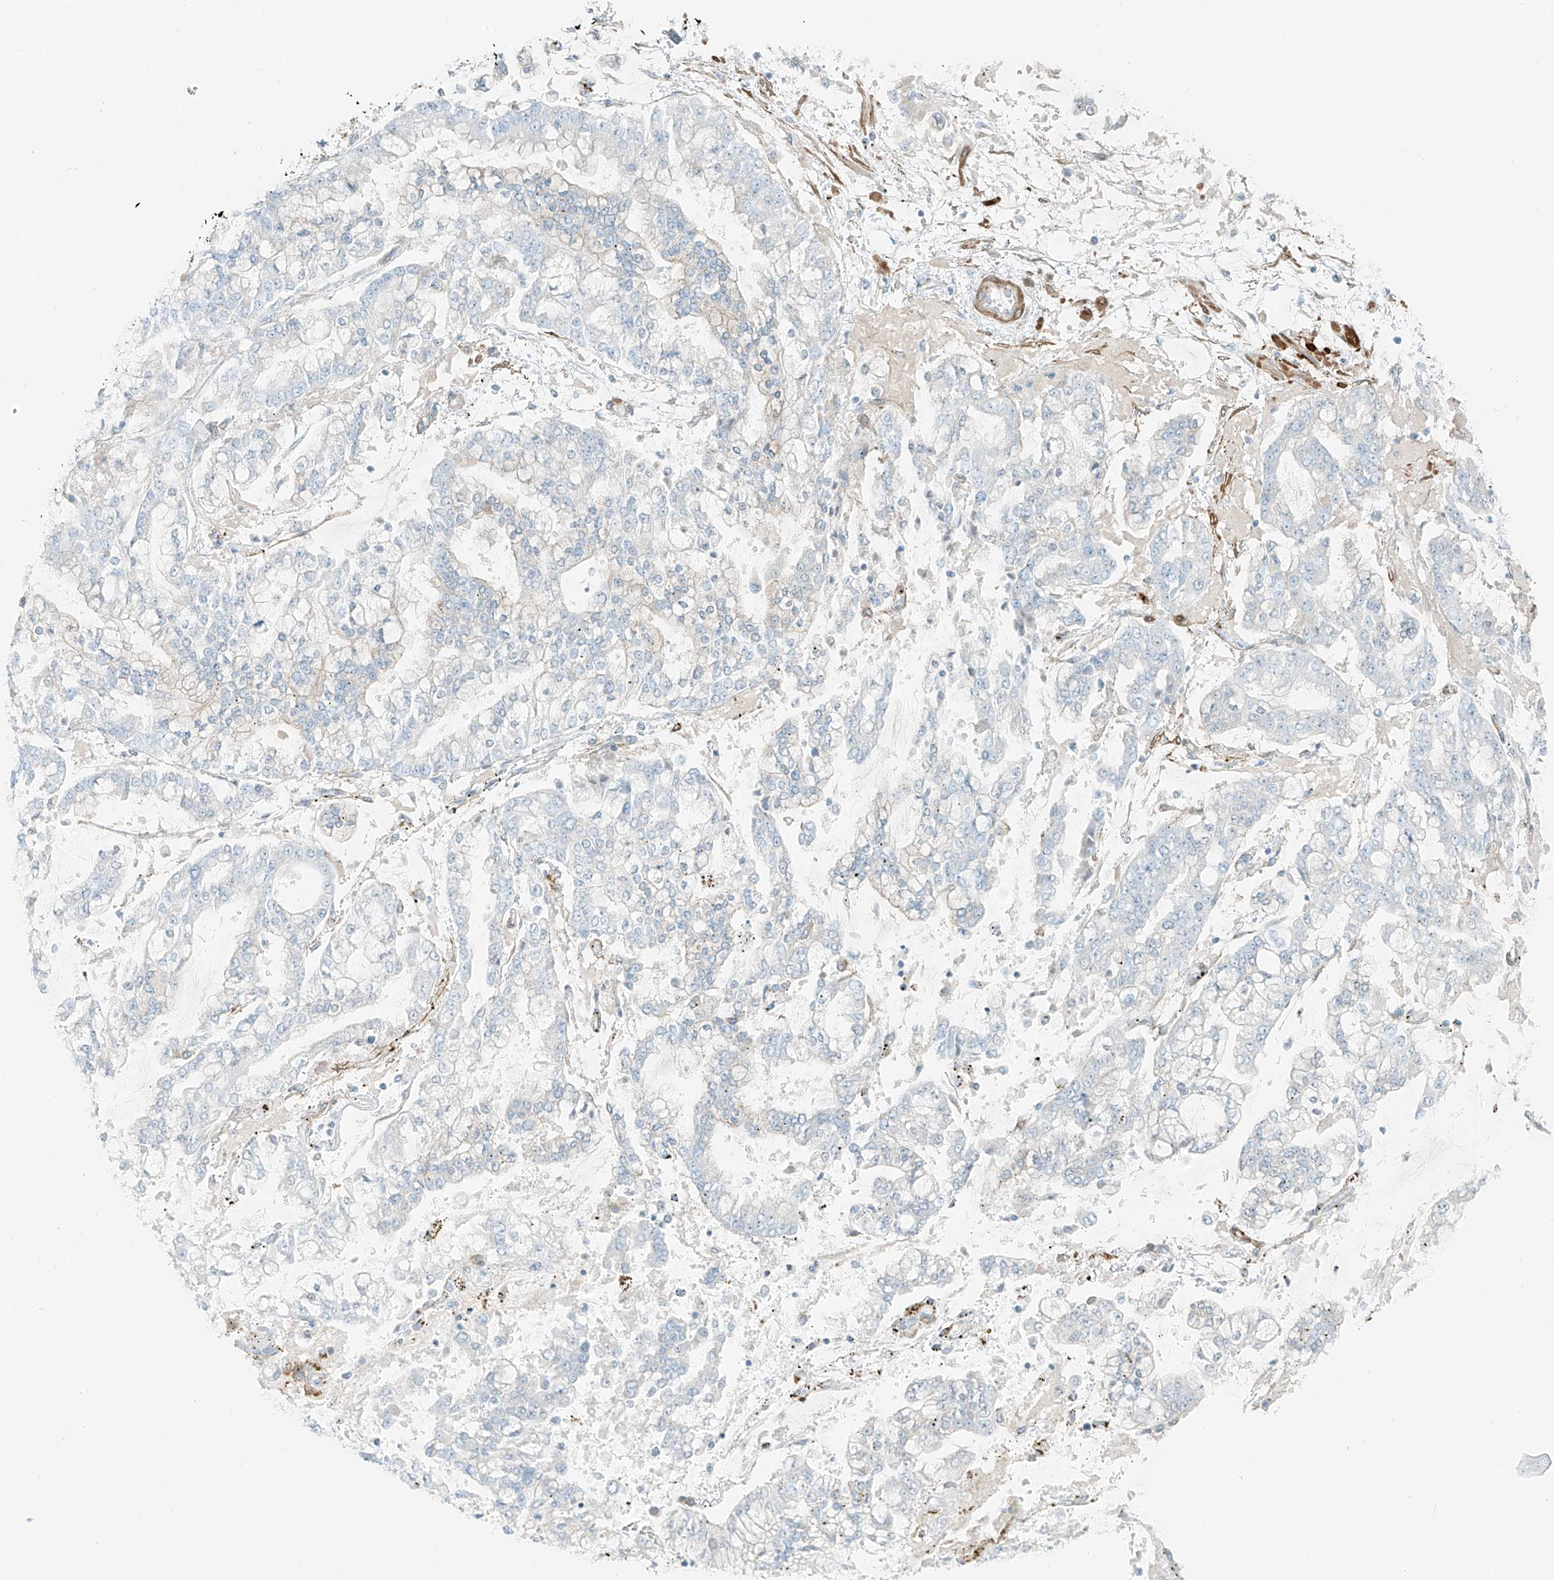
{"staining": {"intensity": "negative", "quantity": "none", "location": "none"}, "tissue": "stomach cancer", "cell_type": "Tumor cells", "image_type": "cancer", "snomed": [{"axis": "morphology", "description": "Normal tissue, NOS"}, {"axis": "morphology", "description": "Adenocarcinoma, NOS"}, {"axis": "topography", "description": "Stomach, upper"}, {"axis": "topography", "description": "Stomach"}], "caption": "DAB (3,3'-diaminobenzidine) immunohistochemical staining of adenocarcinoma (stomach) exhibits no significant expression in tumor cells. (Immunohistochemistry, brightfield microscopy, high magnification).", "gene": "SMCP", "patient": {"sex": "male", "age": 76}}